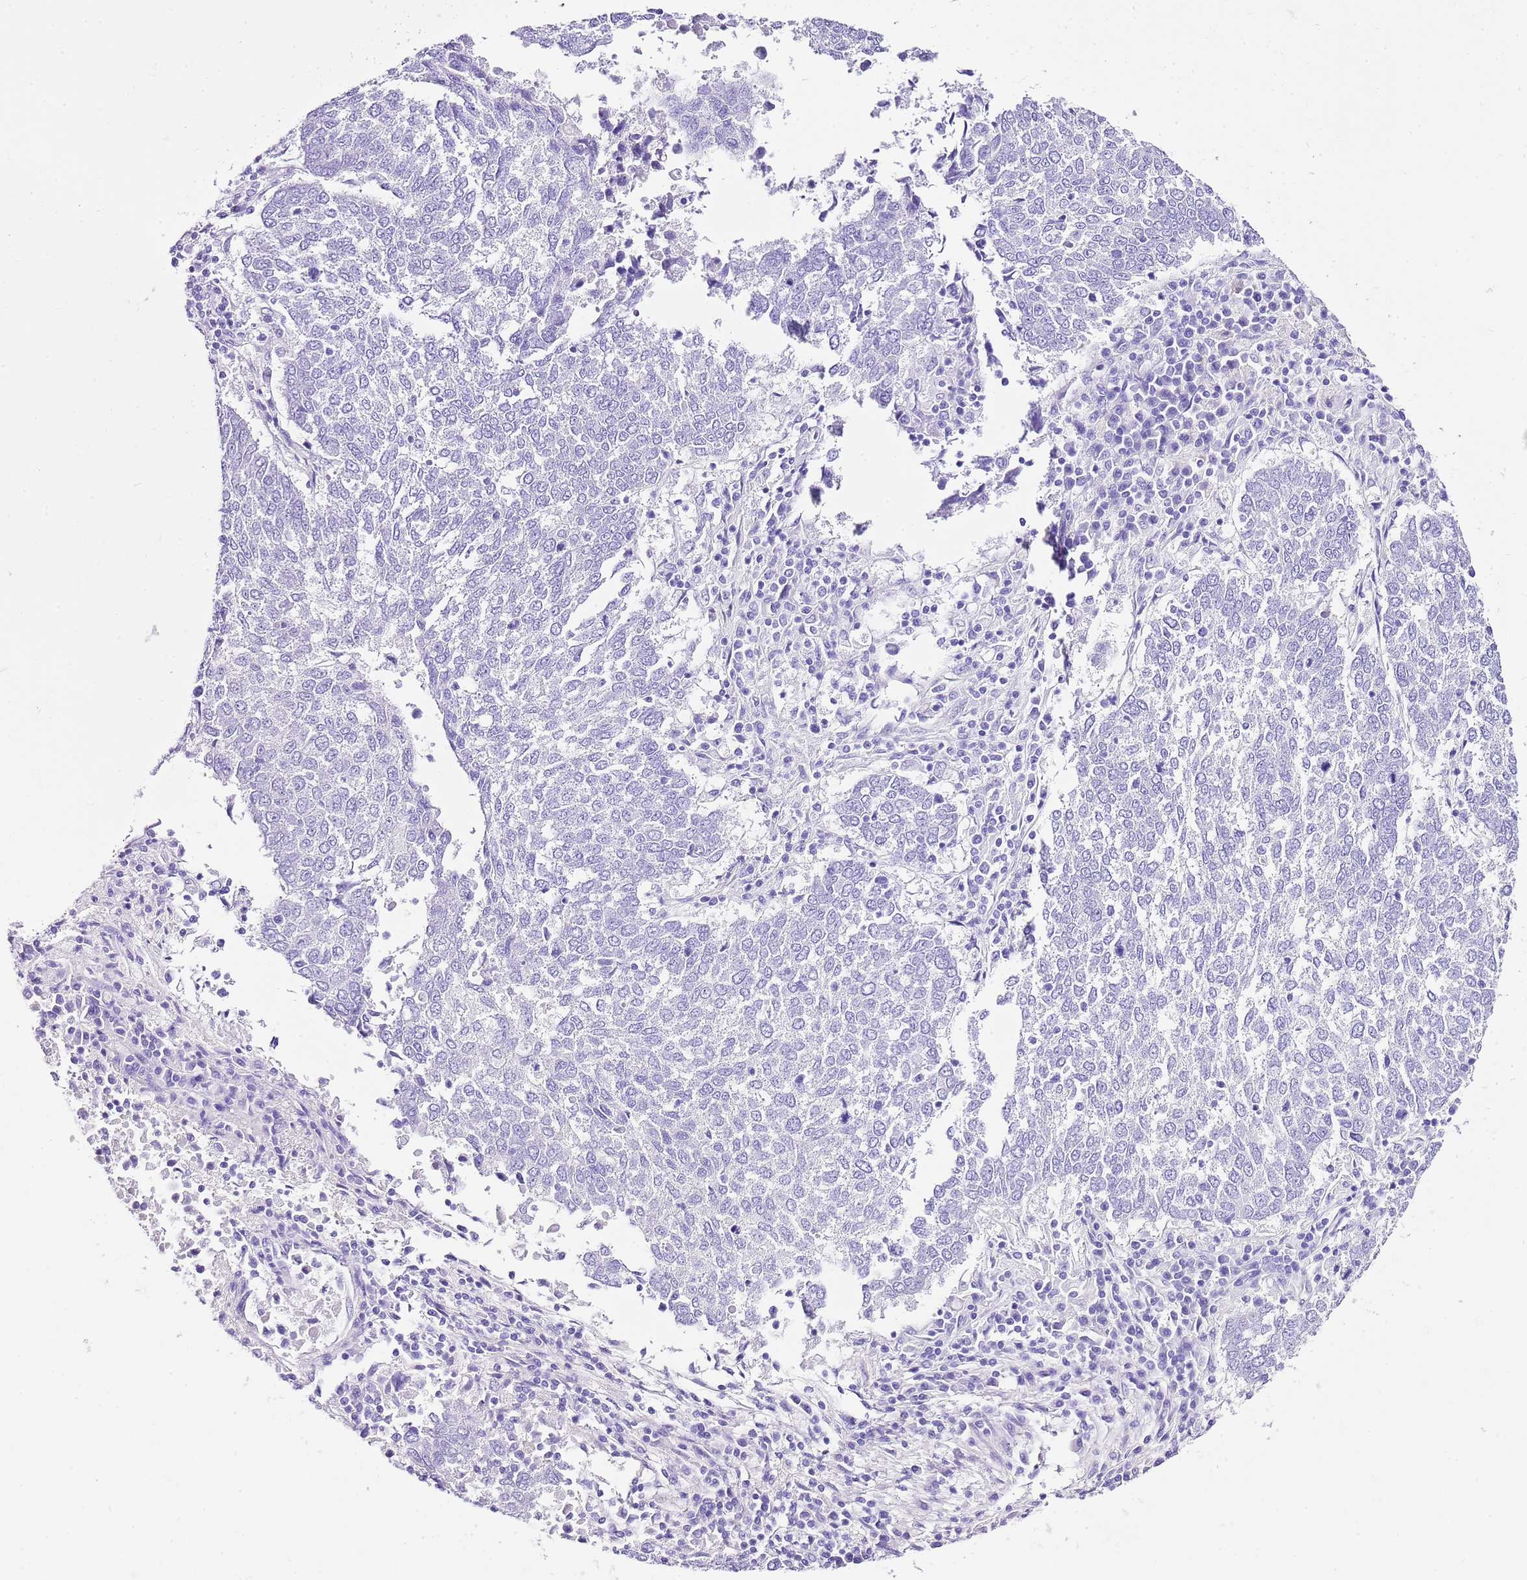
{"staining": {"intensity": "negative", "quantity": "none", "location": "none"}, "tissue": "lung cancer", "cell_type": "Tumor cells", "image_type": "cancer", "snomed": [{"axis": "morphology", "description": "Squamous cell carcinoma, NOS"}, {"axis": "topography", "description": "Lung"}], "caption": "A photomicrograph of human lung cancer is negative for staining in tumor cells. (DAB immunohistochemistry with hematoxylin counter stain).", "gene": "KCNC1", "patient": {"sex": "male", "age": 73}}